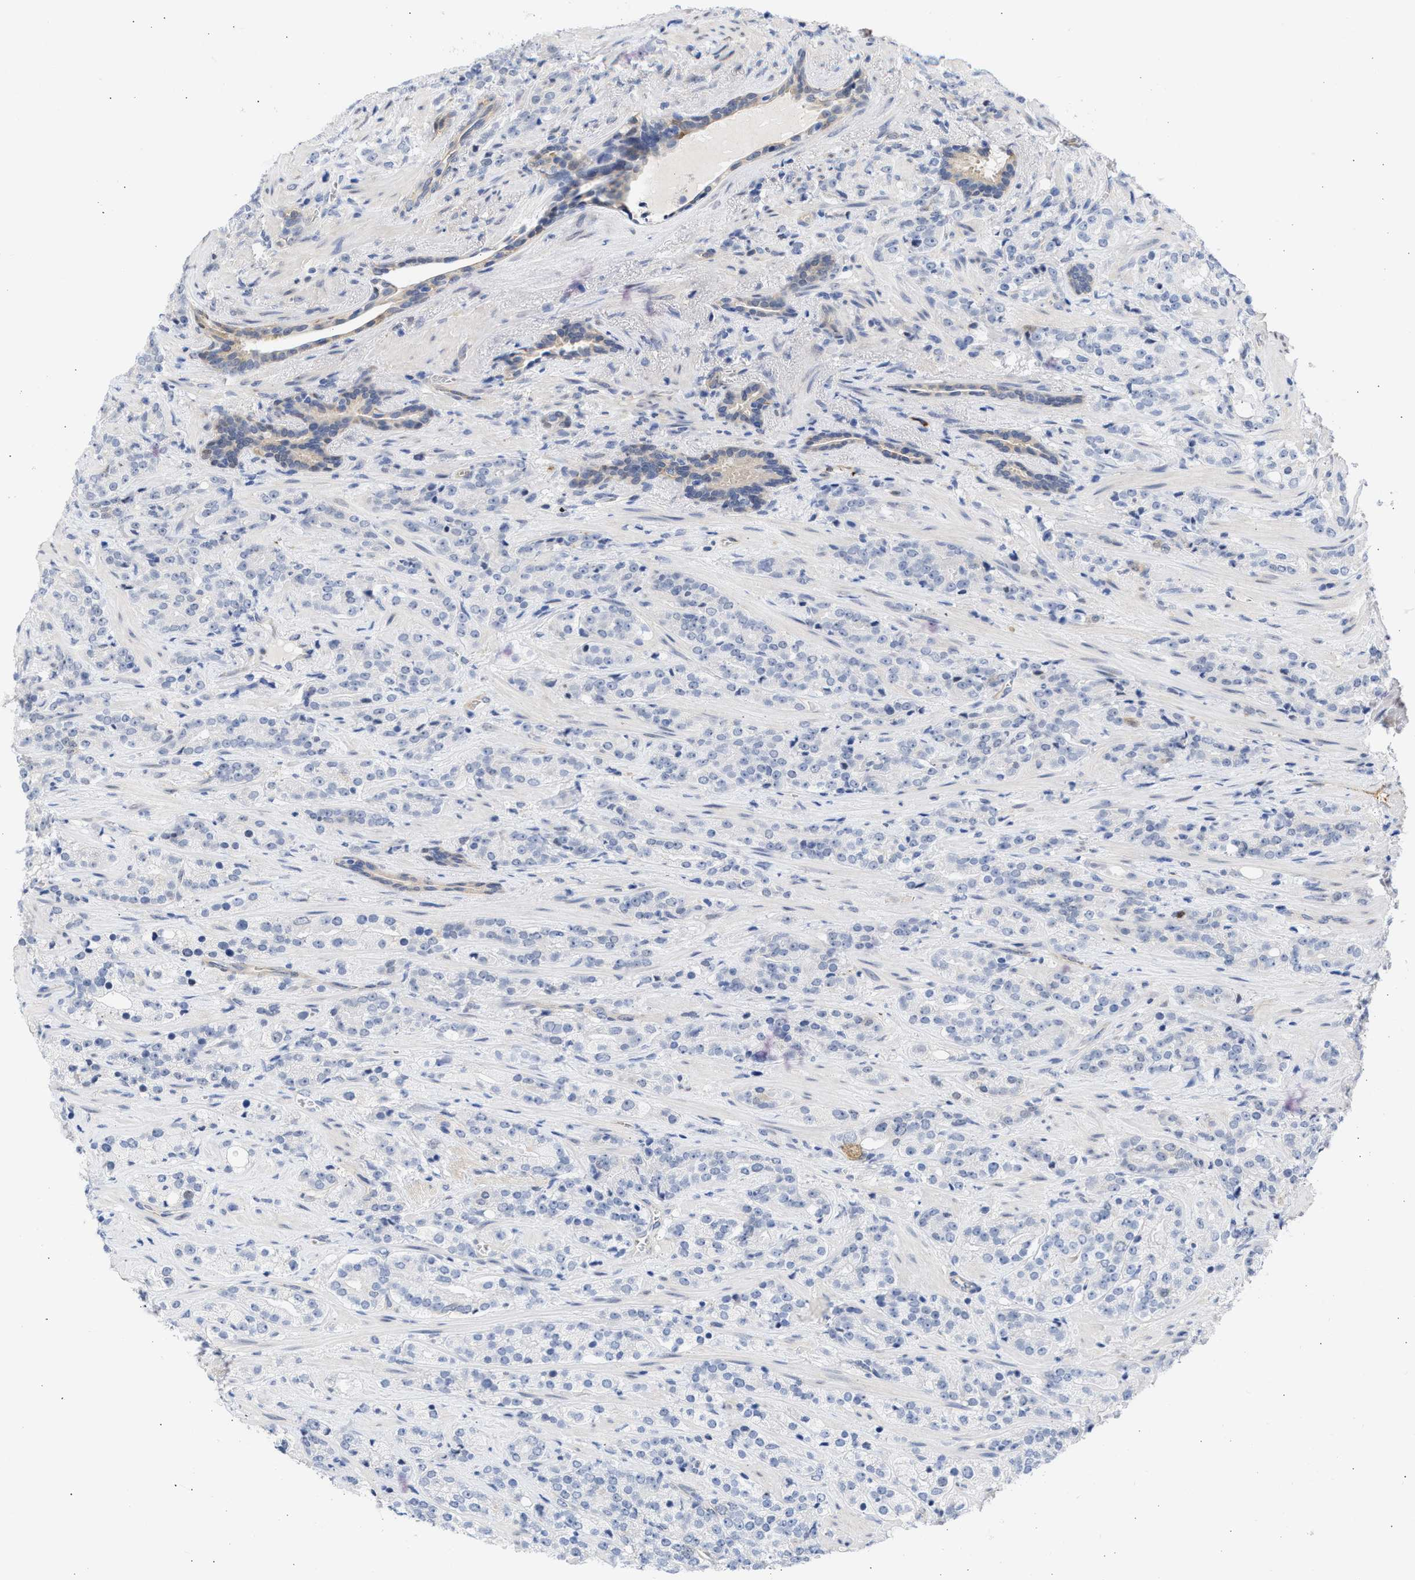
{"staining": {"intensity": "negative", "quantity": "none", "location": "none"}, "tissue": "prostate cancer", "cell_type": "Tumor cells", "image_type": "cancer", "snomed": [{"axis": "morphology", "description": "Adenocarcinoma, High grade"}, {"axis": "topography", "description": "Prostate"}], "caption": "The micrograph demonstrates no significant expression in tumor cells of high-grade adenocarcinoma (prostate). Nuclei are stained in blue.", "gene": "THRA", "patient": {"sex": "male", "age": 71}}